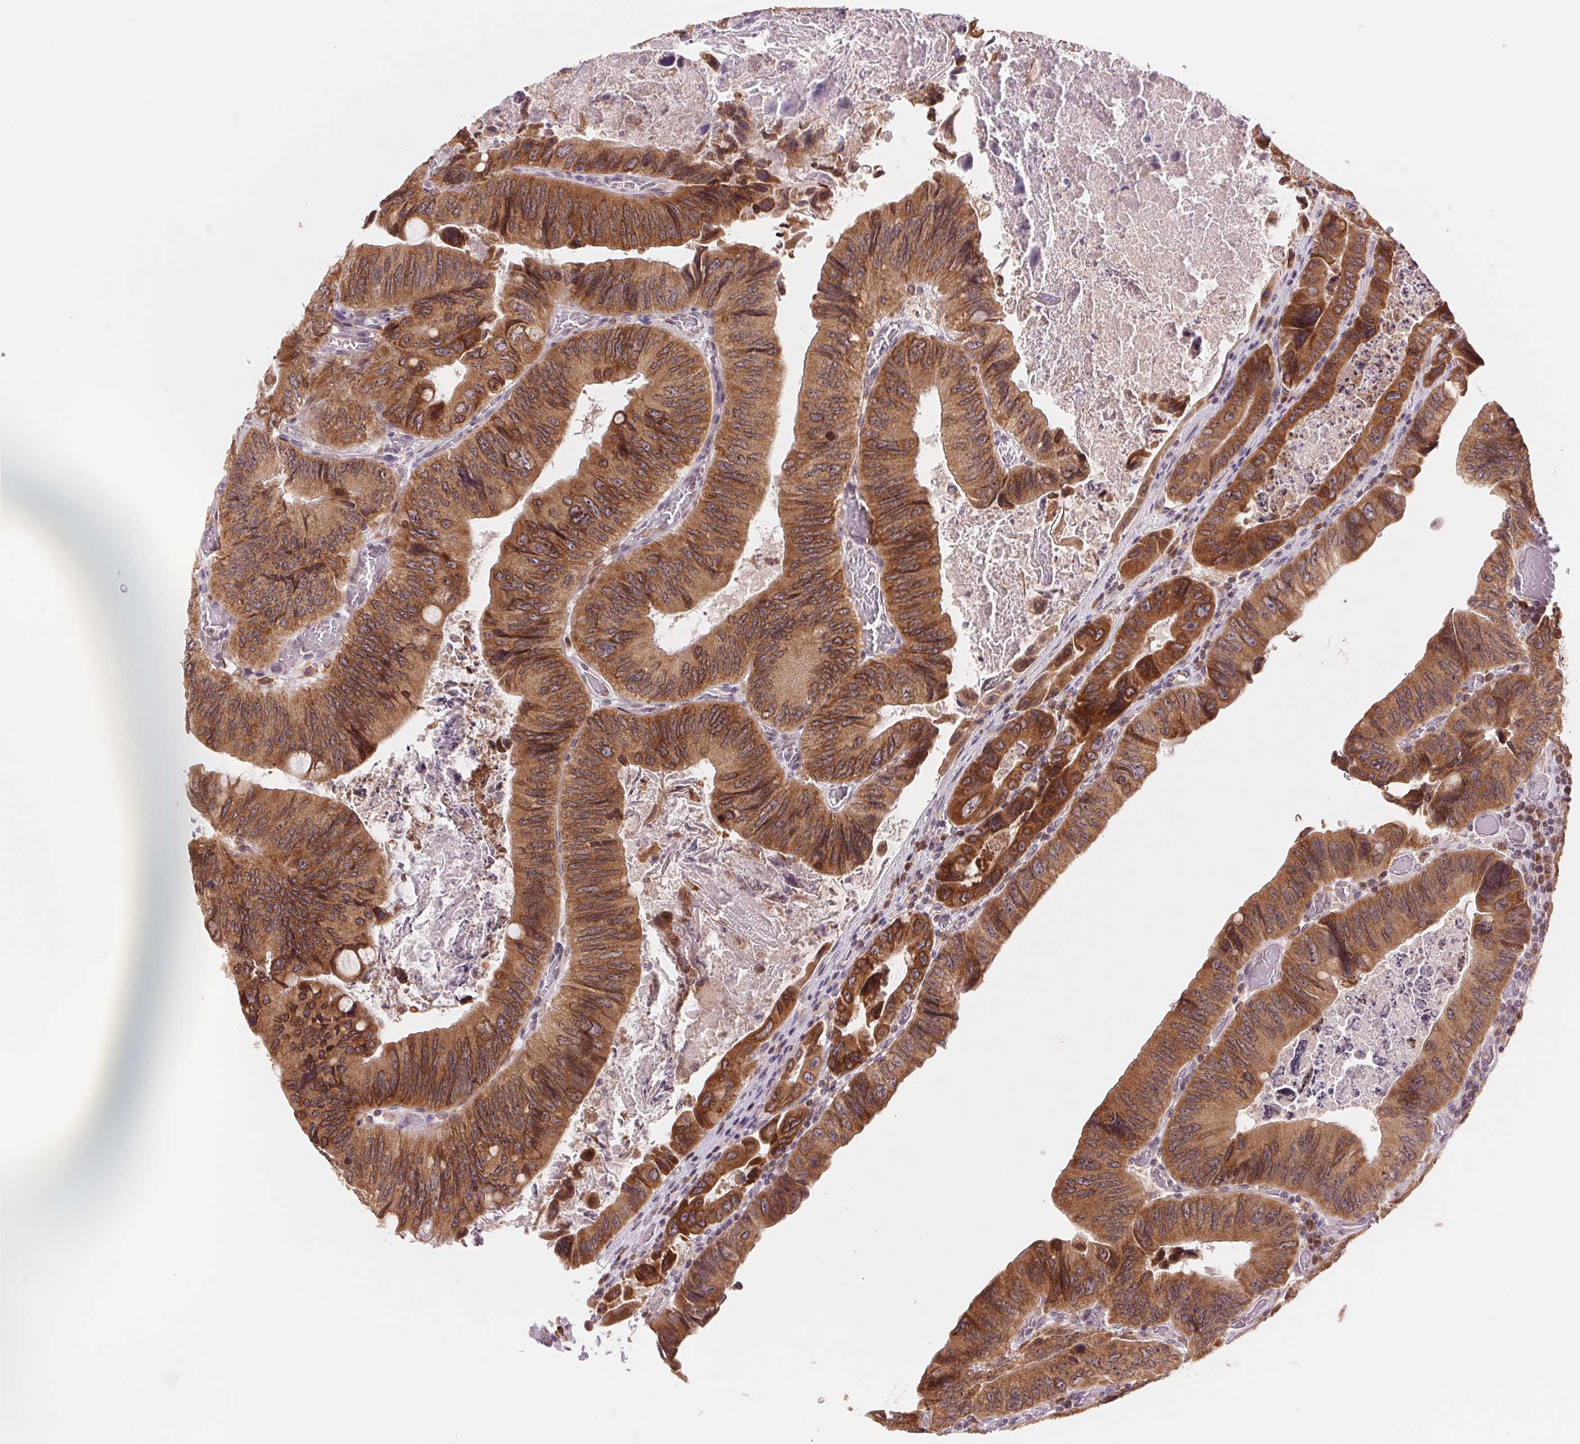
{"staining": {"intensity": "moderate", "quantity": ">75%", "location": "cytoplasmic/membranous"}, "tissue": "colorectal cancer", "cell_type": "Tumor cells", "image_type": "cancer", "snomed": [{"axis": "morphology", "description": "Adenocarcinoma, NOS"}, {"axis": "topography", "description": "Colon"}], "caption": "A histopathology image of adenocarcinoma (colorectal) stained for a protein shows moderate cytoplasmic/membranous brown staining in tumor cells.", "gene": "TECR", "patient": {"sex": "female", "age": 84}}